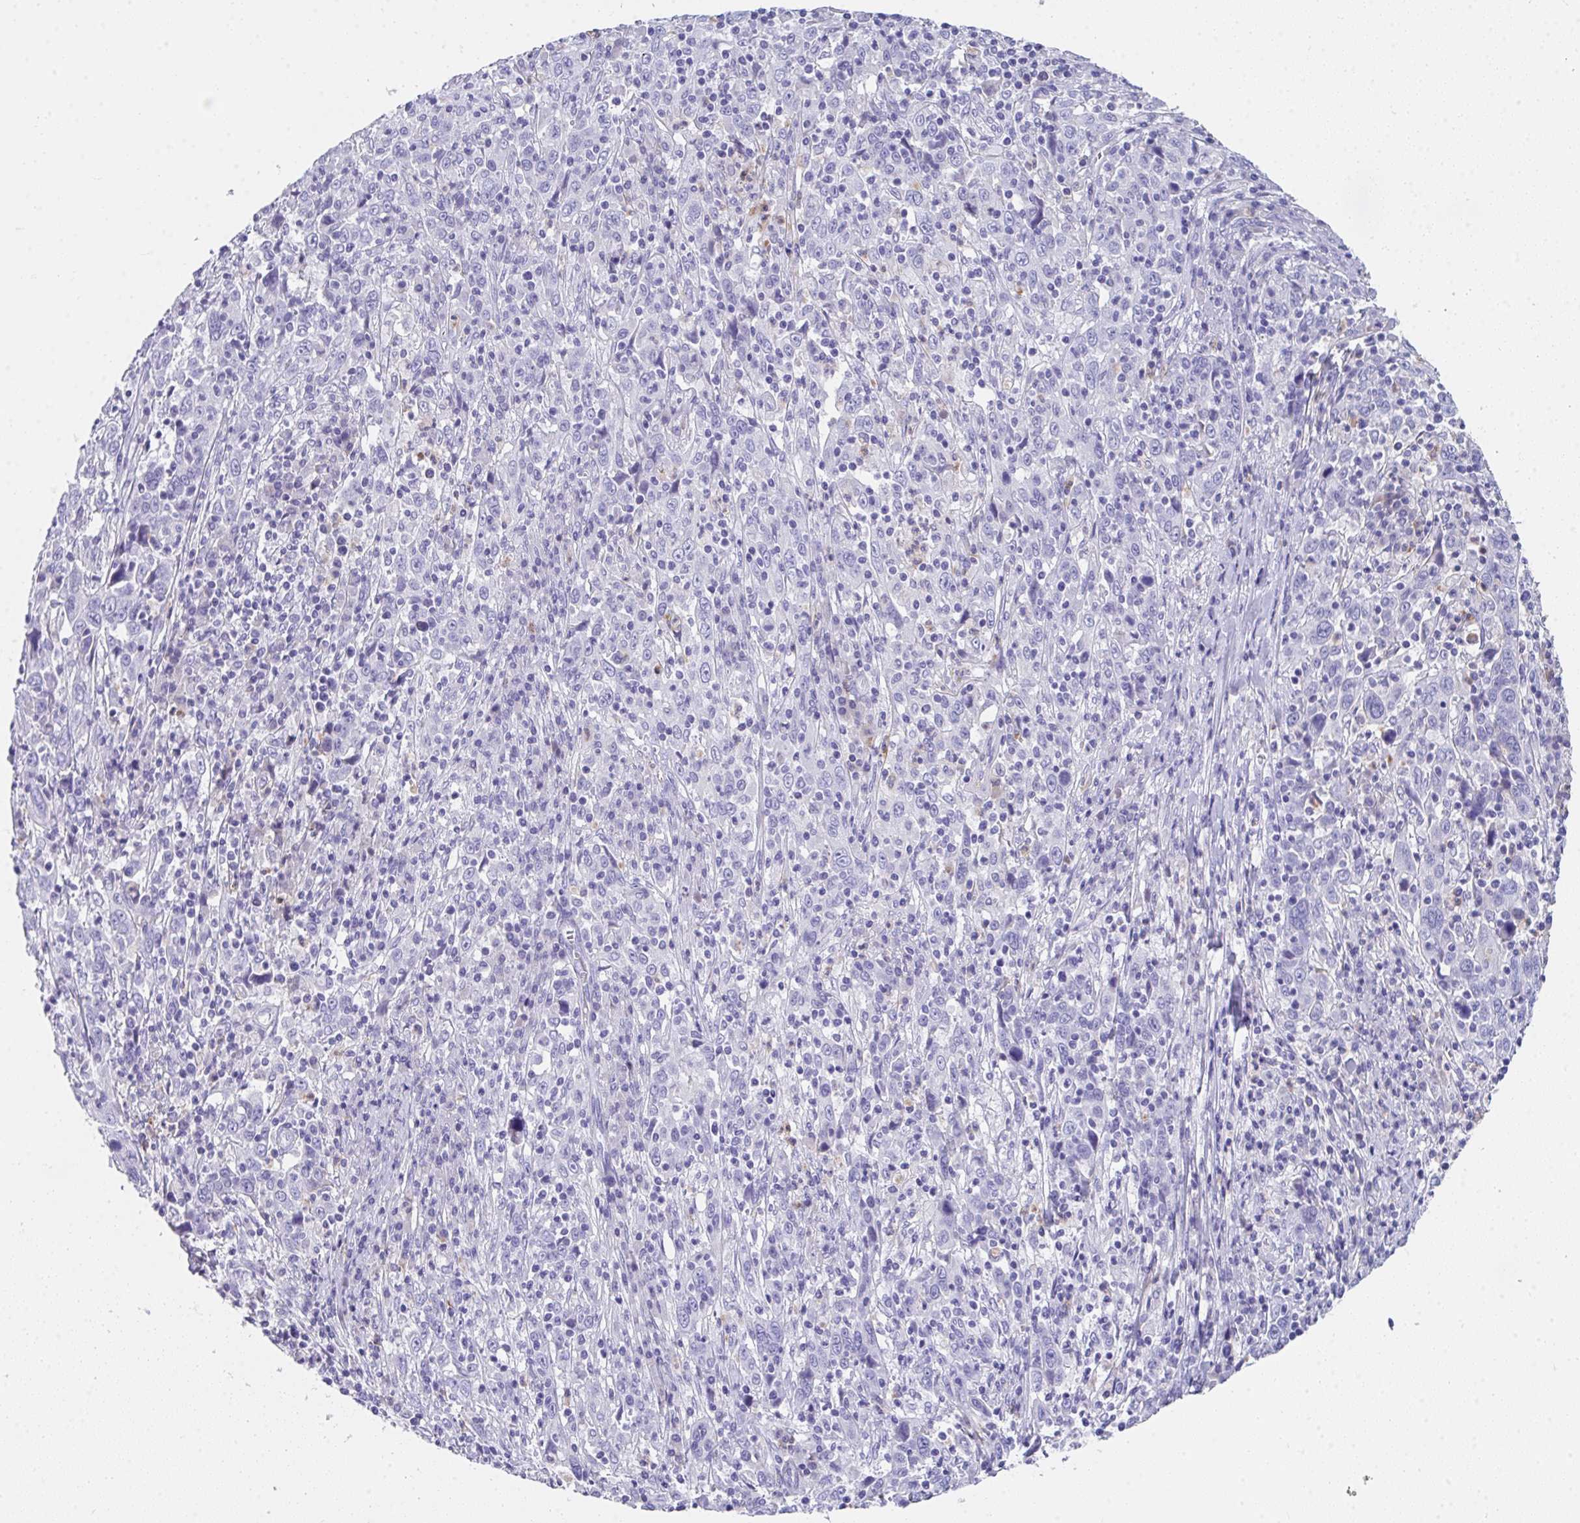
{"staining": {"intensity": "negative", "quantity": "none", "location": "none"}, "tissue": "cervical cancer", "cell_type": "Tumor cells", "image_type": "cancer", "snomed": [{"axis": "morphology", "description": "Squamous cell carcinoma, NOS"}, {"axis": "topography", "description": "Cervix"}], "caption": "Cervical cancer (squamous cell carcinoma) was stained to show a protein in brown. There is no significant positivity in tumor cells.", "gene": "COA5", "patient": {"sex": "female", "age": 46}}